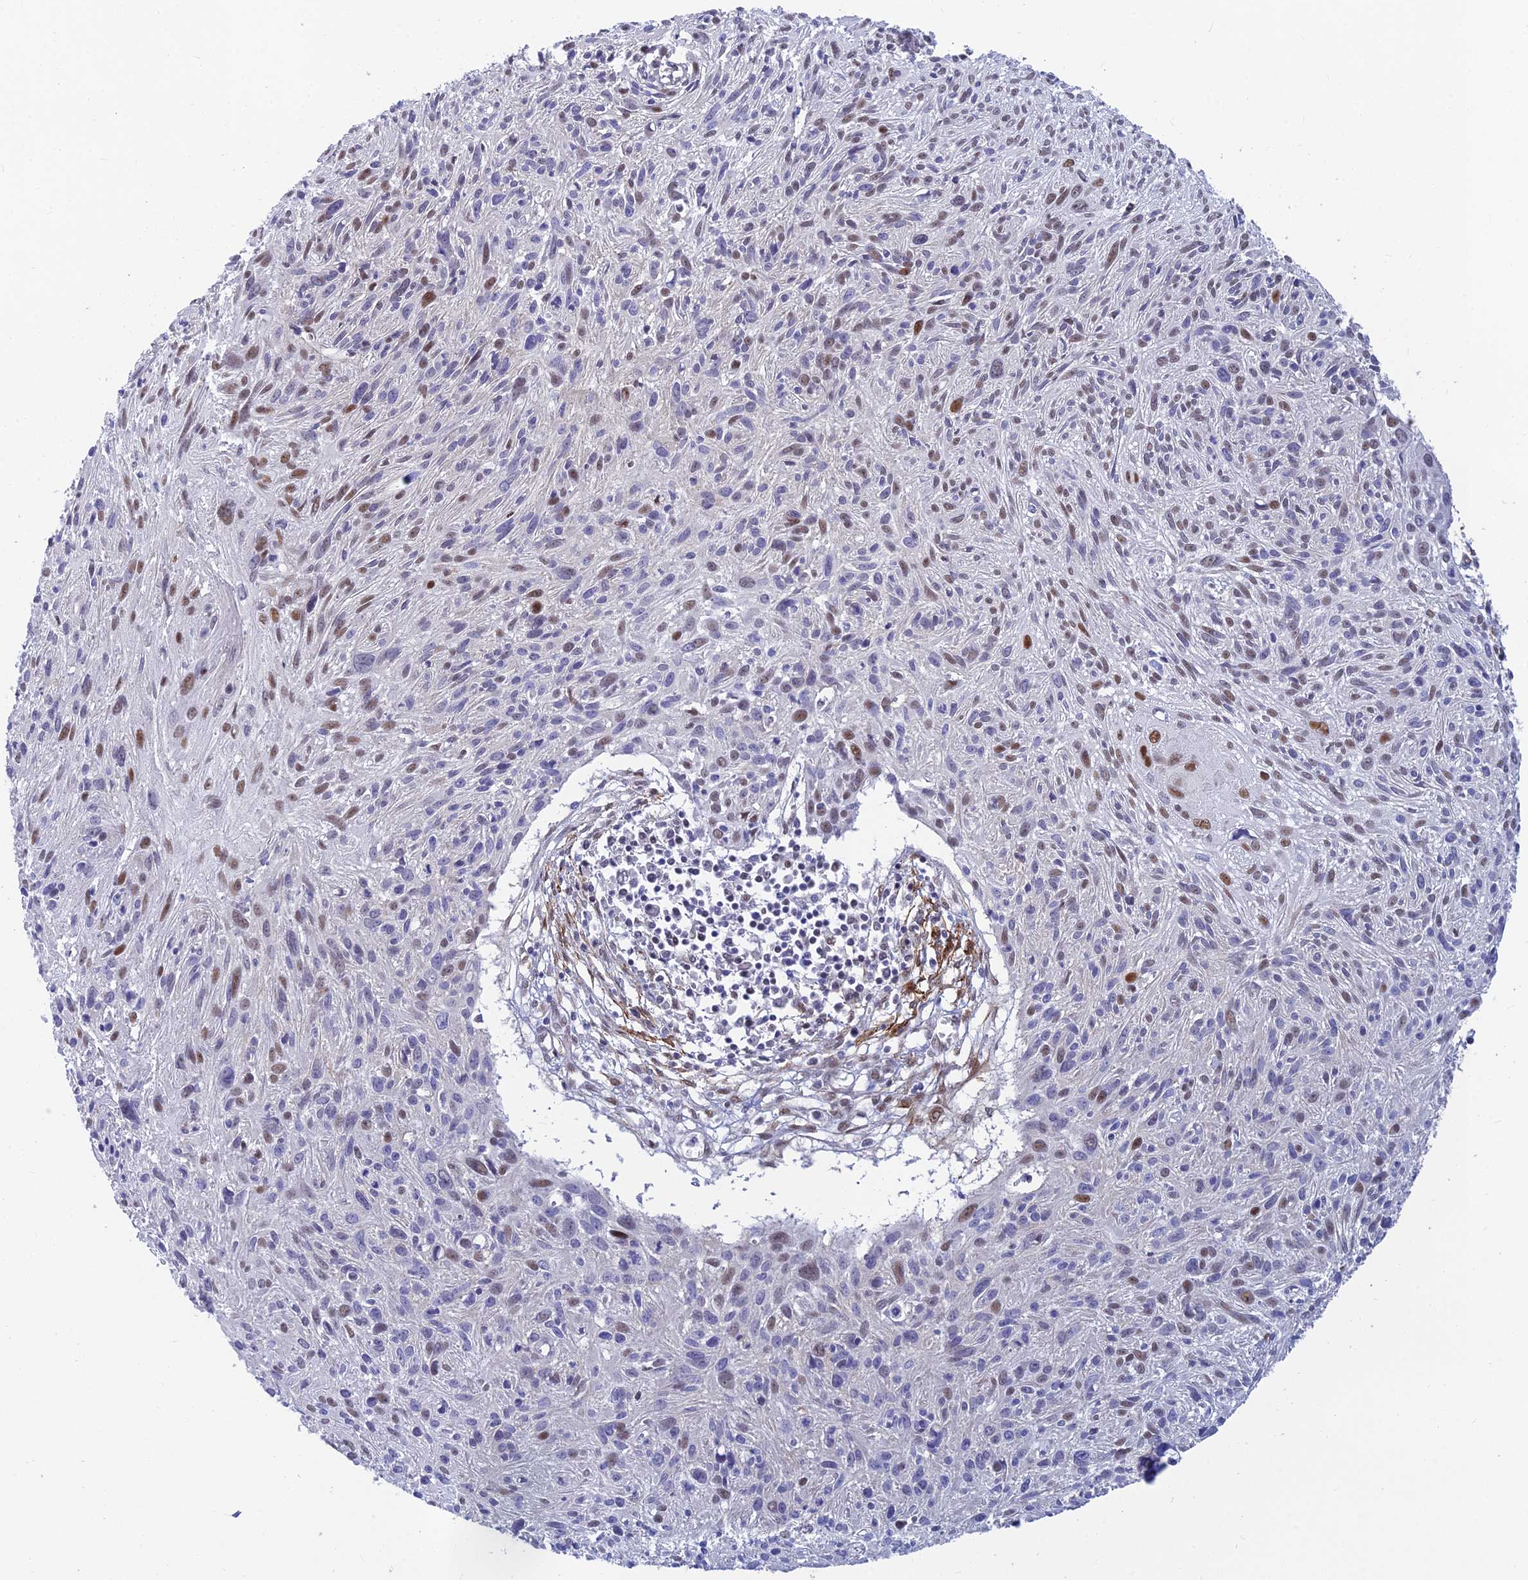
{"staining": {"intensity": "moderate", "quantity": "25%-75%", "location": "nuclear"}, "tissue": "cervical cancer", "cell_type": "Tumor cells", "image_type": "cancer", "snomed": [{"axis": "morphology", "description": "Squamous cell carcinoma, NOS"}, {"axis": "topography", "description": "Cervix"}], "caption": "This is an image of IHC staining of cervical squamous cell carcinoma, which shows moderate positivity in the nuclear of tumor cells.", "gene": "CLK4", "patient": {"sex": "female", "age": 51}}